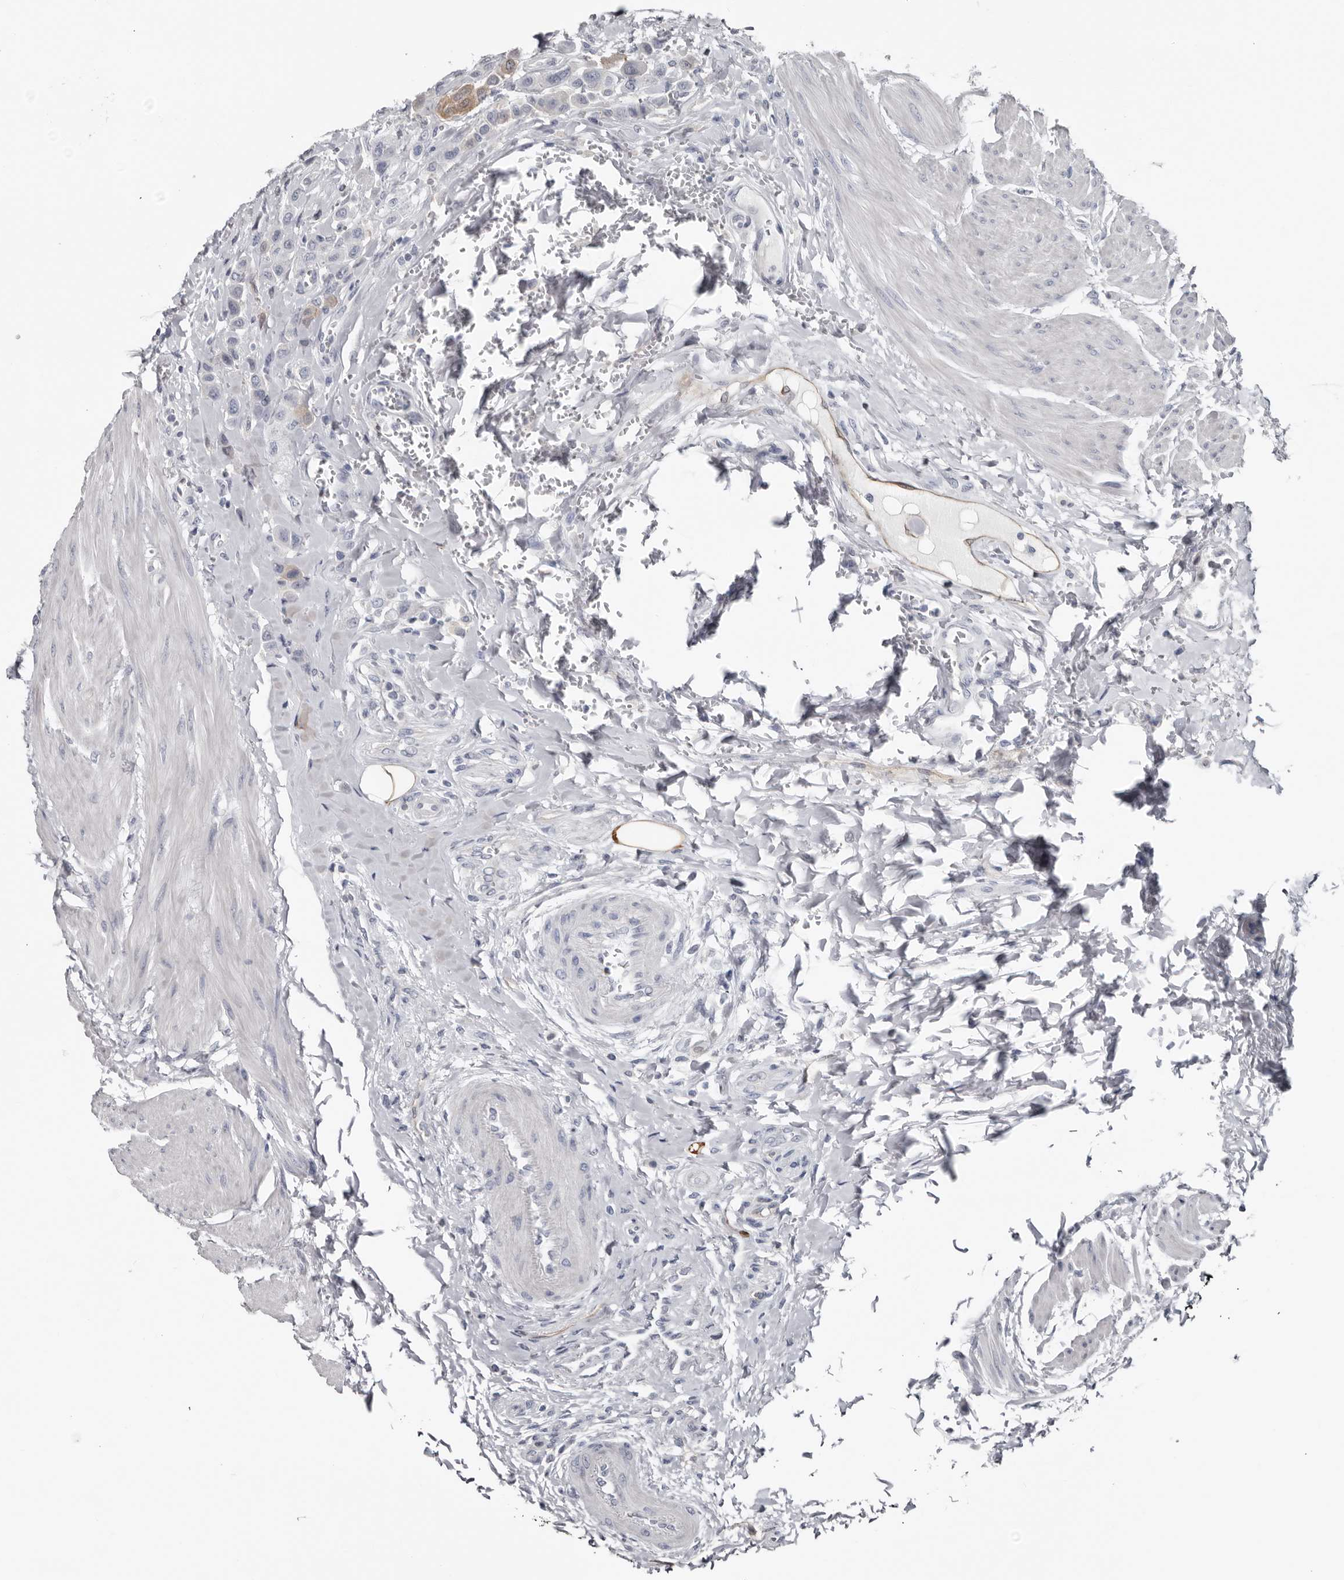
{"staining": {"intensity": "negative", "quantity": "none", "location": "none"}, "tissue": "urothelial cancer", "cell_type": "Tumor cells", "image_type": "cancer", "snomed": [{"axis": "morphology", "description": "Urothelial carcinoma, High grade"}, {"axis": "topography", "description": "Urinary bladder"}], "caption": "Urothelial cancer was stained to show a protein in brown. There is no significant positivity in tumor cells.", "gene": "FABP7", "patient": {"sex": "male", "age": 50}}